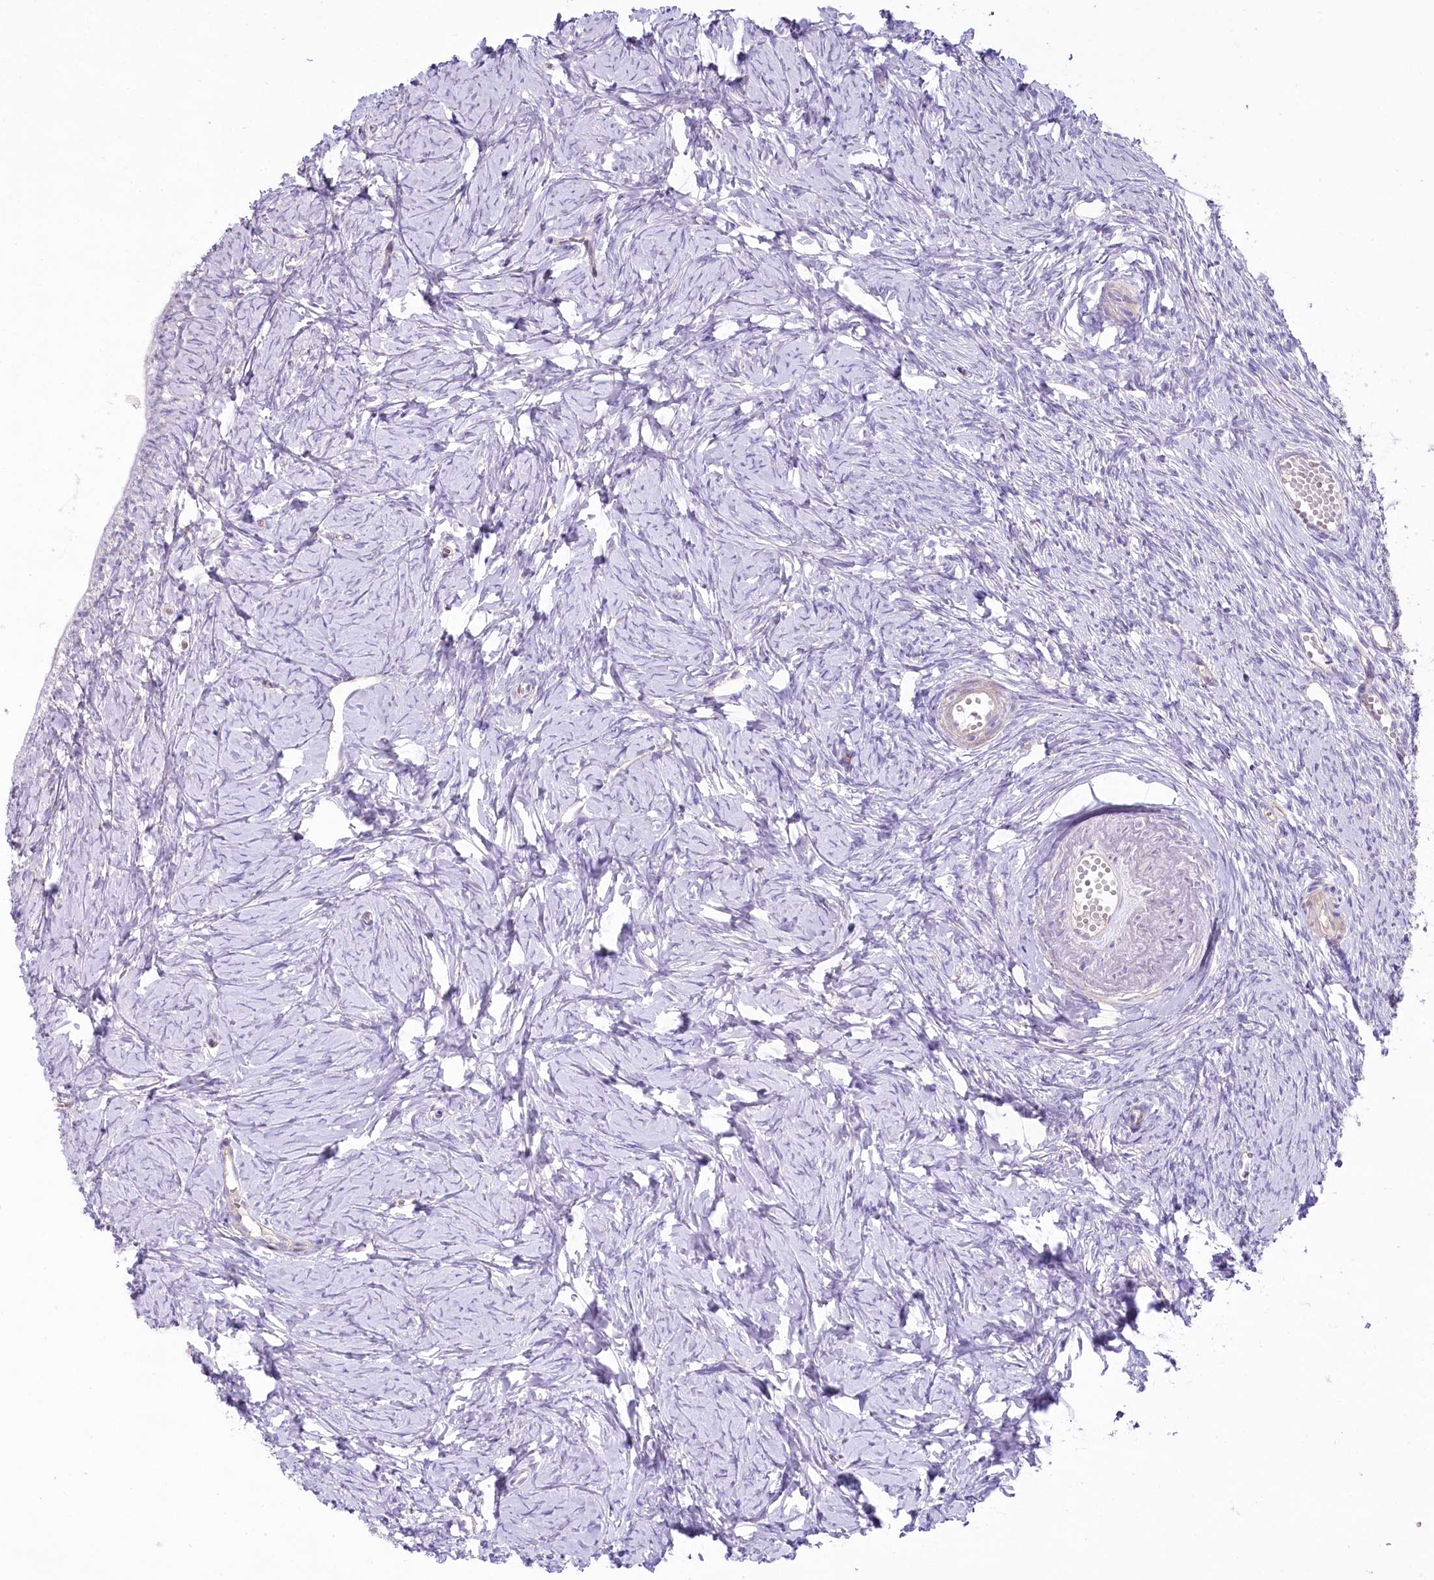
{"staining": {"intensity": "negative", "quantity": "none", "location": "none"}, "tissue": "ovary", "cell_type": "Ovarian stroma cells", "image_type": "normal", "snomed": [{"axis": "morphology", "description": "Normal tissue, NOS"}, {"axis": "topography", "description": "Ovary"}], "caption": "The image reveals no significant expression in ovarian stroma cells of ovary.", "gene": "SLC6A11", "patient": {"sex": "female", "age": 51}}